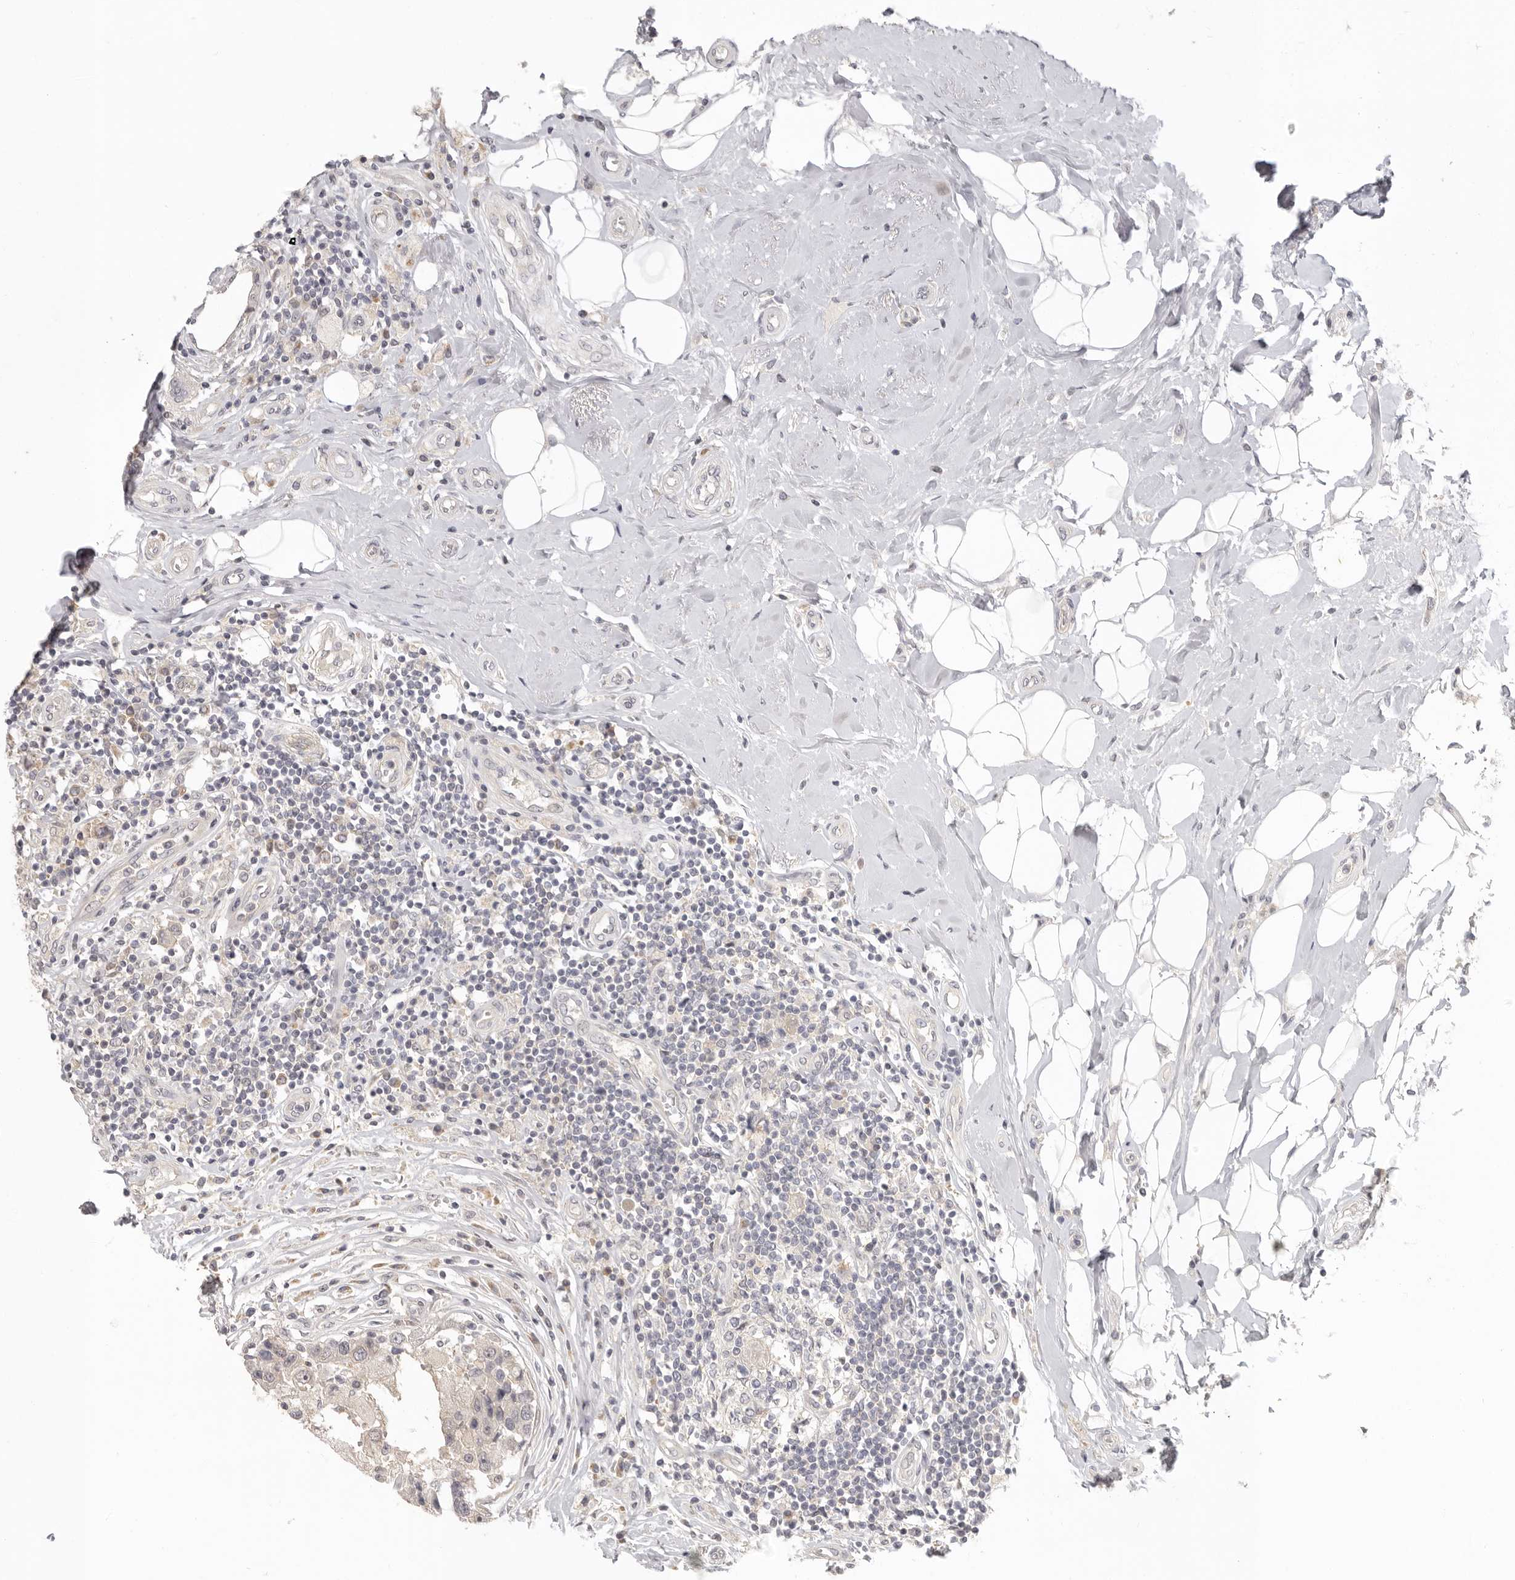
{"staining": {"intensity": "weak", "quantity": "<25%", "location": "cytoplasmic/membranous"}, "tissue": "breast cancer", "cell_type": "Tumor cells", "image_type": "cancer", "snomed": [{"axis": "morphology", "description": "Duct carcinoma"}, {"axis": "topography", "description": "Breast"}], "caption": "Immunohistochemical staining of human breast cancer (intraductal carcinoma) shows no significant staining in tumor cells. (Stains: DAB (3,3'-diaminobenzidine) immunohistochemistry with hematoxylin counter stain, Microscopy: brightfield microscopy at high magnification).", "gene": "AHDC1", "patient": {"sex": "female", "age": 27}}